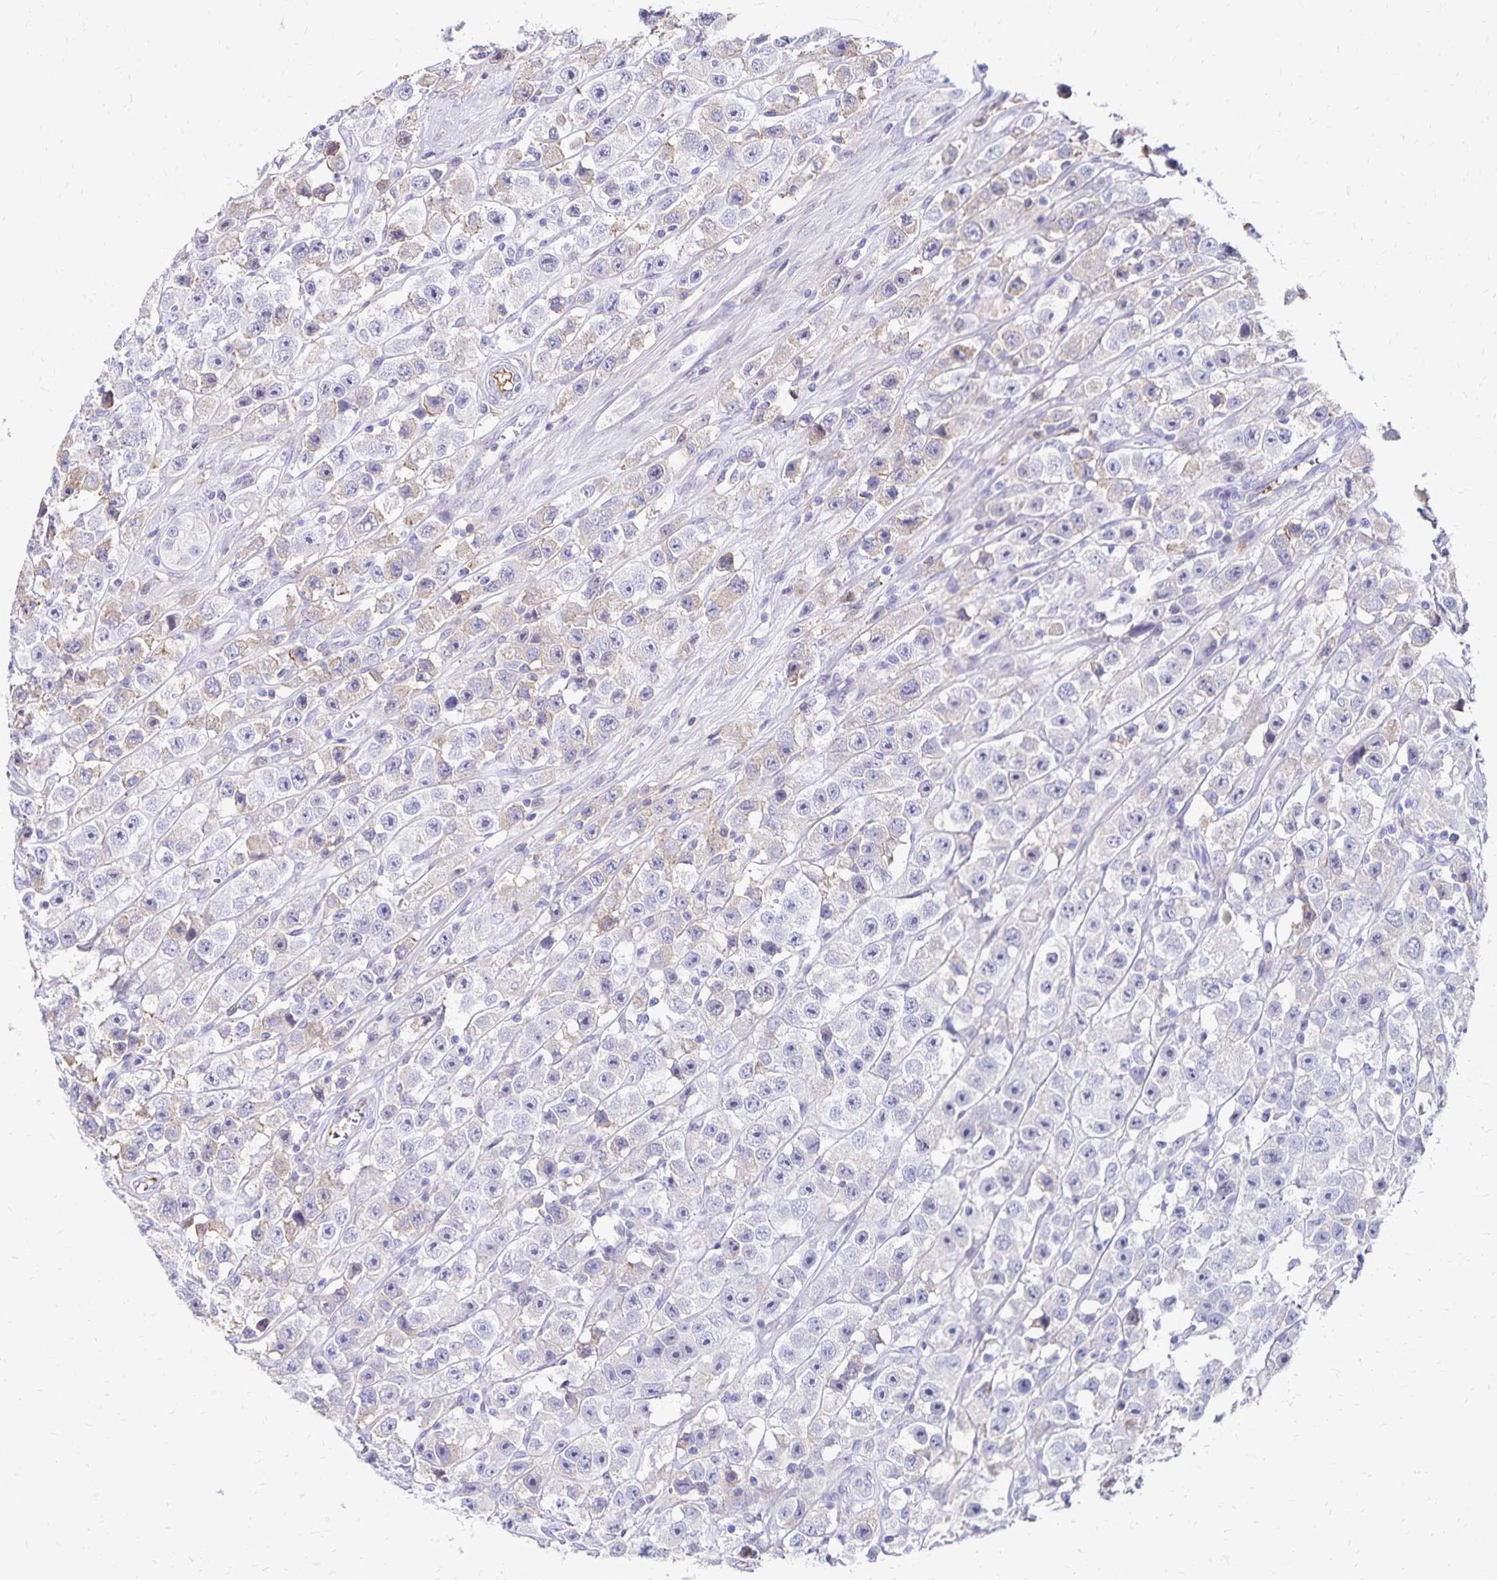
{"staining": {"intensity": "negative", "quantity": "none", "location": "none"}, "tissue": "testis cancer", "cell_type": "Tumor cells", "image_type": "cancer", "snomed": [{"axis": "morphology", "description": "Seminoma, NOS"}, {"axis": "topography", "description": "Testis"}], "caption": "Tumor cells are negative for protein expression in human testis cancer (seminoma).", "gene": "NECAP1", "patient": {"sex": "male", "age": 45}}